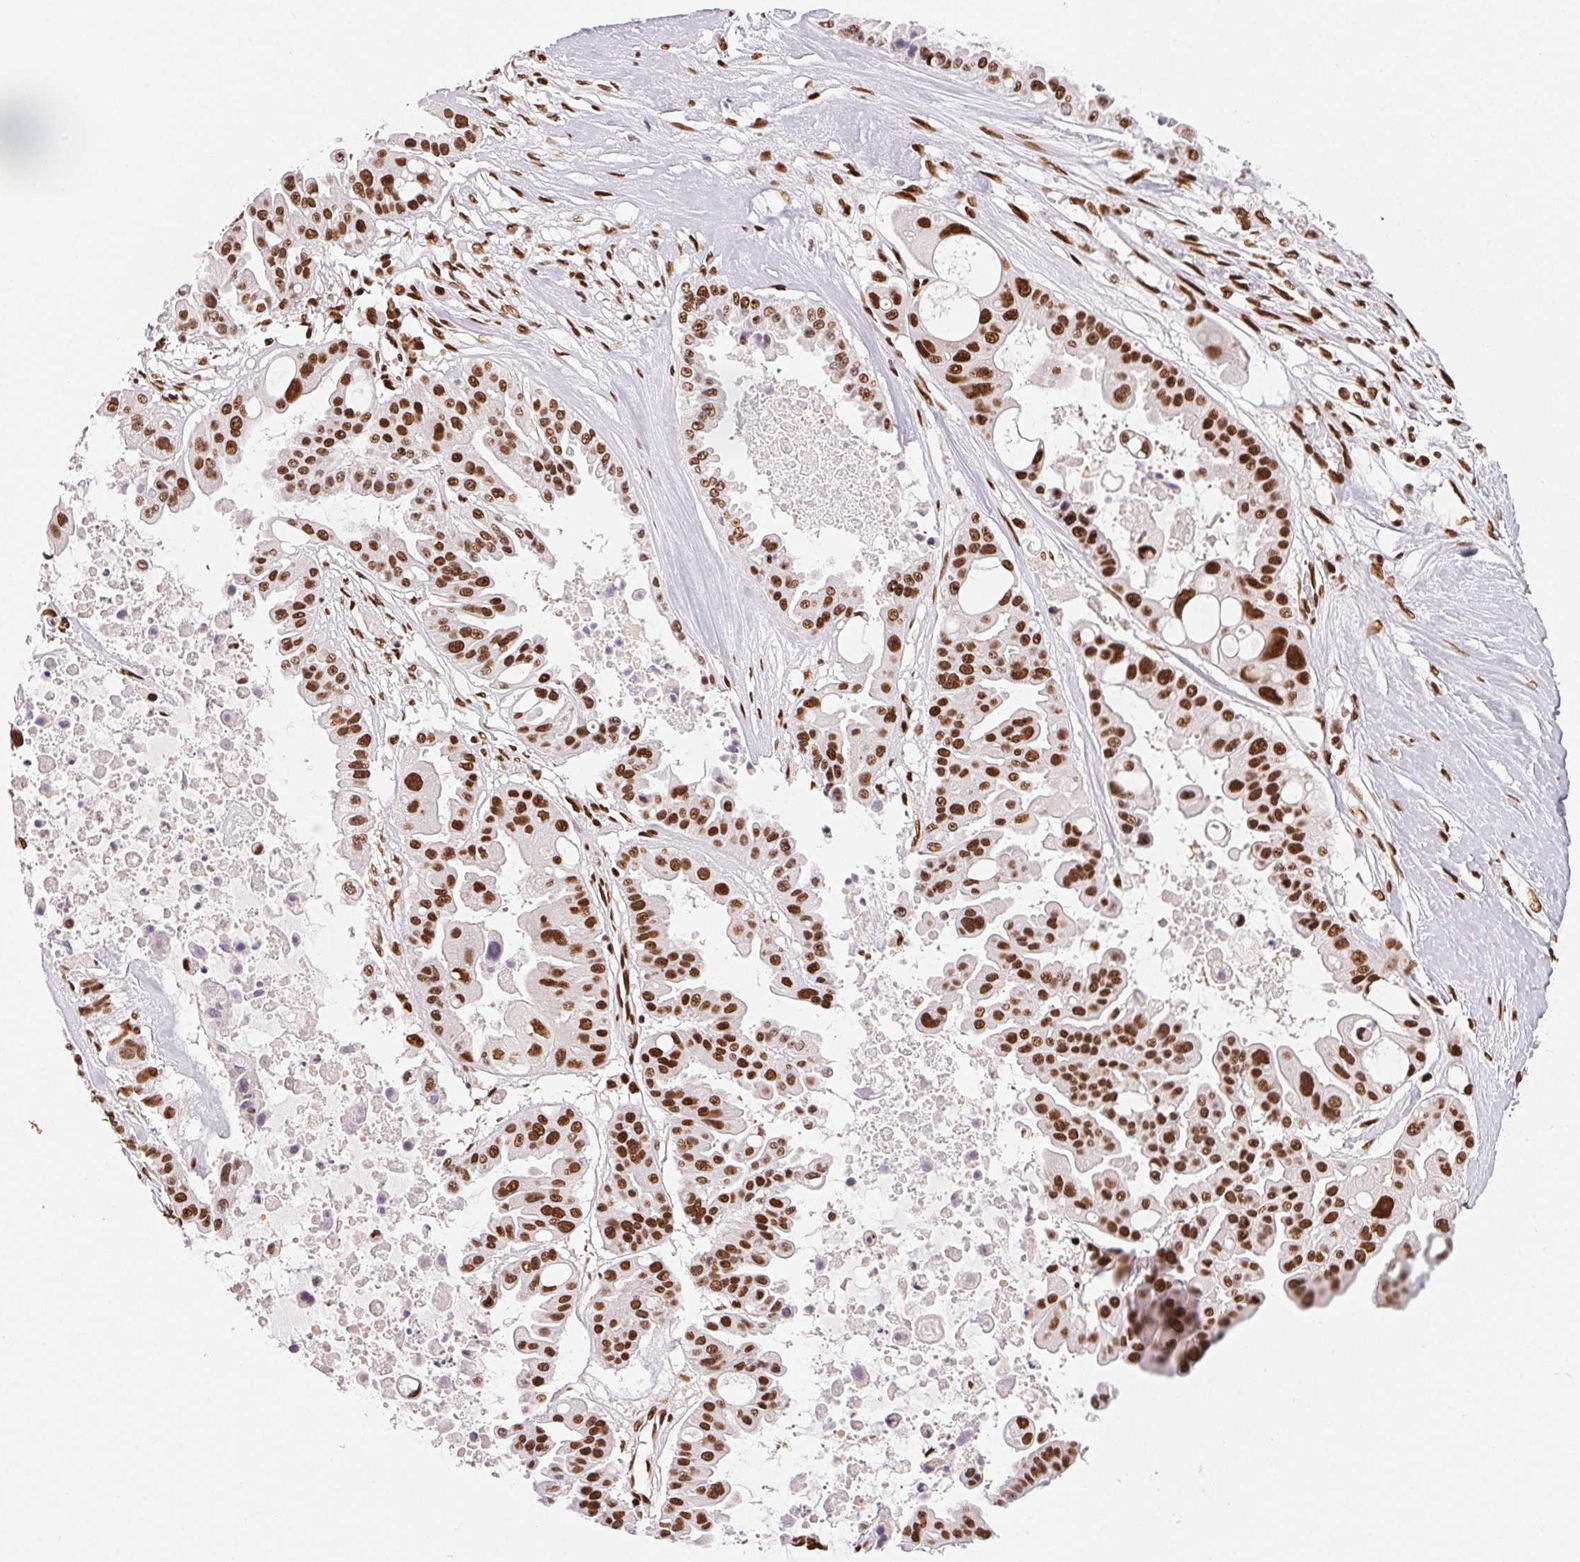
{"staining": {"intensity": "strong", "quantity": ">75%", "location": "nuclear"}, "tissue": "ovarian cancer", "cell_type": "Tumor cells", "image_type": "cancer", "snomed": [{"axis": "morphology", "description": "Cystadenocarcinoma, serous, NOS"}, {"axis": "topography", "description": "Ovary"}], "caption": "Approximately >75% of tumor cells in human ovarian serous cystadenocarcinoma show strong nuclear protein positivity as visualized by brown immunohistochemical staining.", "gene": "ZNF80", "patient": {"sex": "female", "age": 56}}